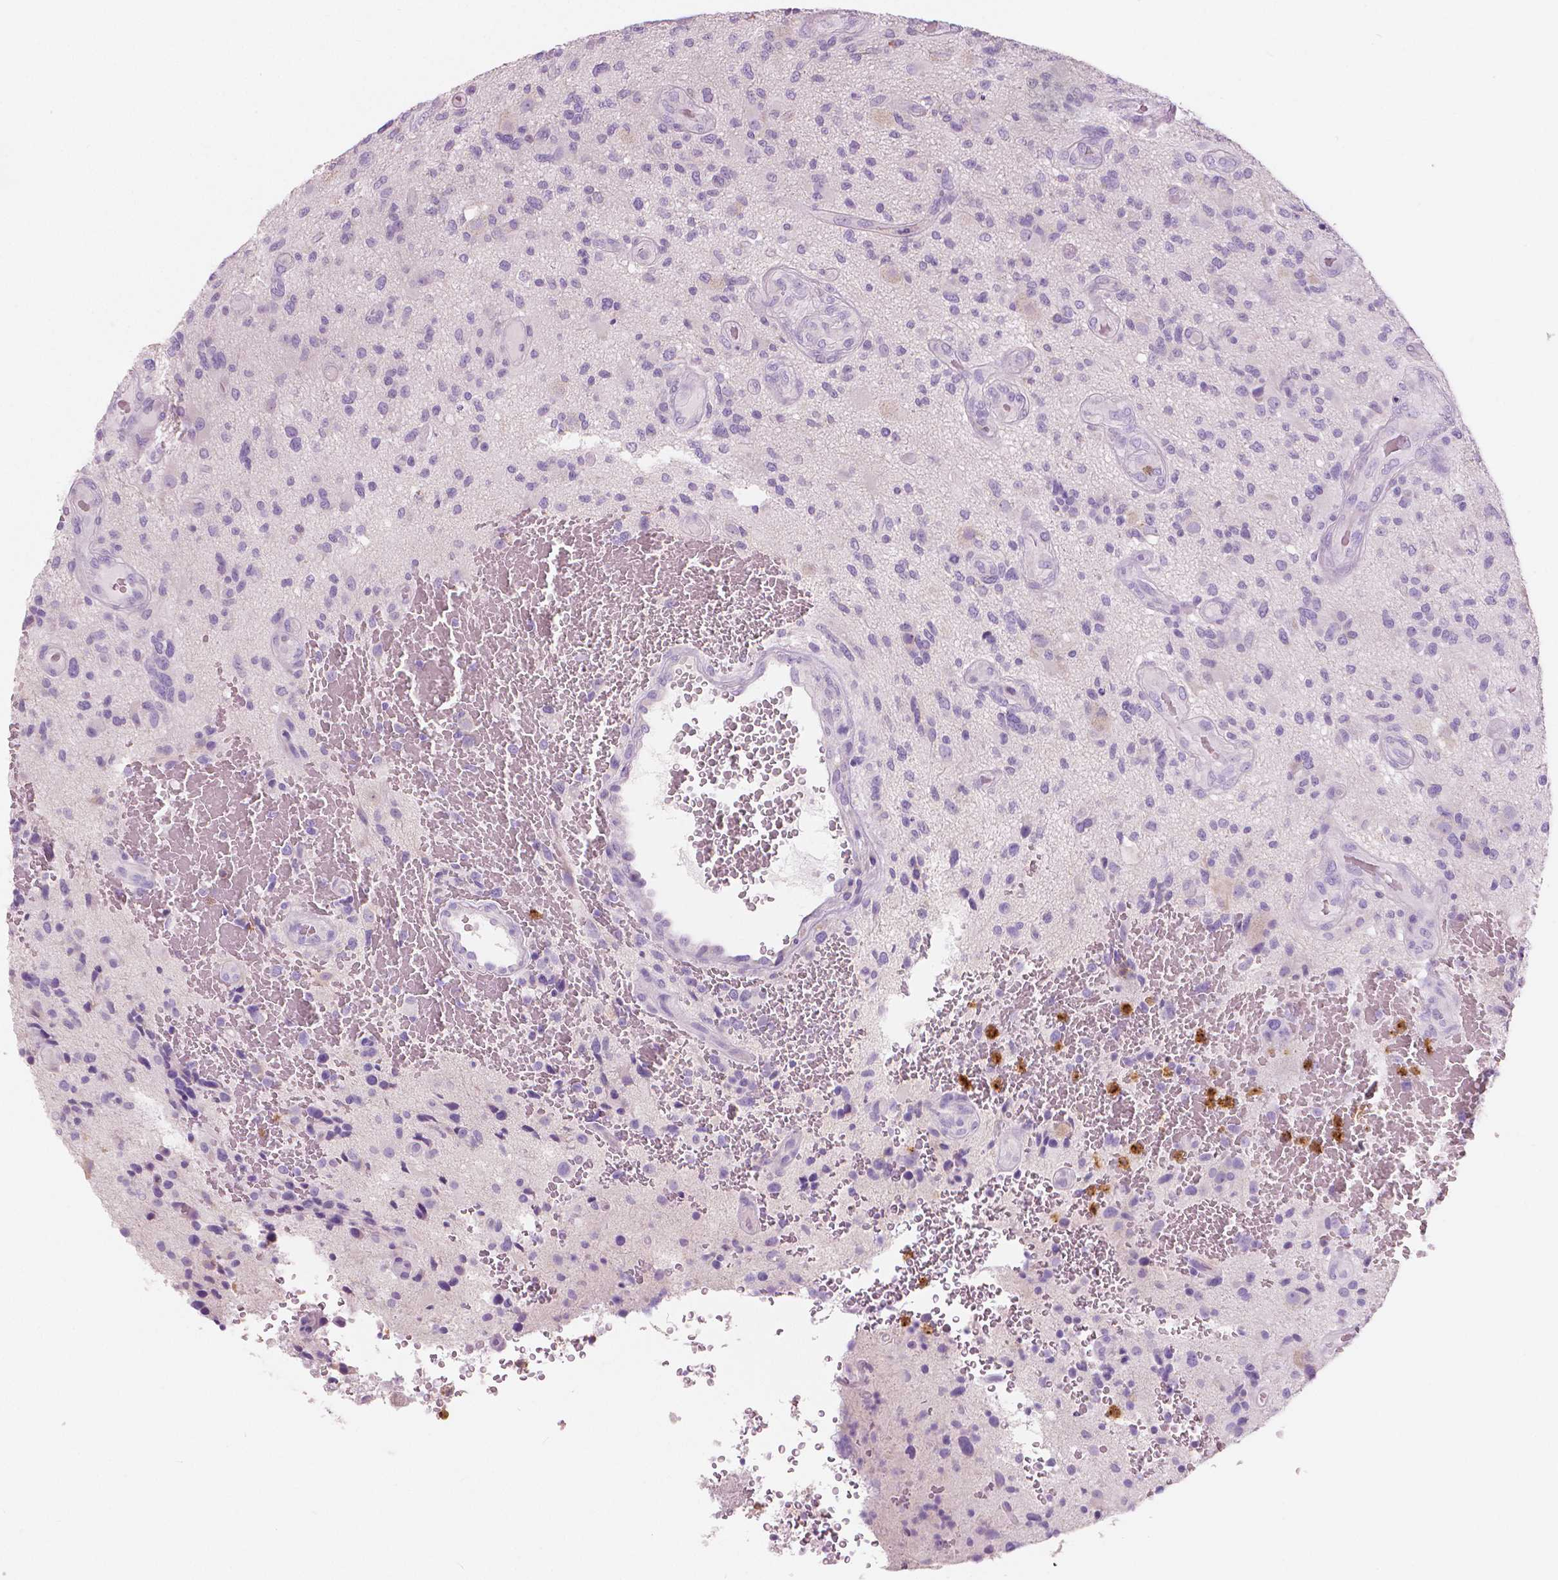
{"staining": {"intensity": "negative", "quantity": "none", "location": "none"}, "tissue": "glioma", "cell_type": "Tumor cells", "image_type": "cancer", "snomed": [{"axis": "morphology", "description": "Glioma, malignant, High grade"}, {"axis": "topography", "description": "Brain"}], "caption": "A micrograph of human malignant high-grade glioma is negative for staining in tumor cells. (DAB (3,3'-diaminobenzidine) IHC visualized using brightfield microscopy, high magnification).", "gene": "CXCR2", "patient": {"sex": "male", "age": 47}}